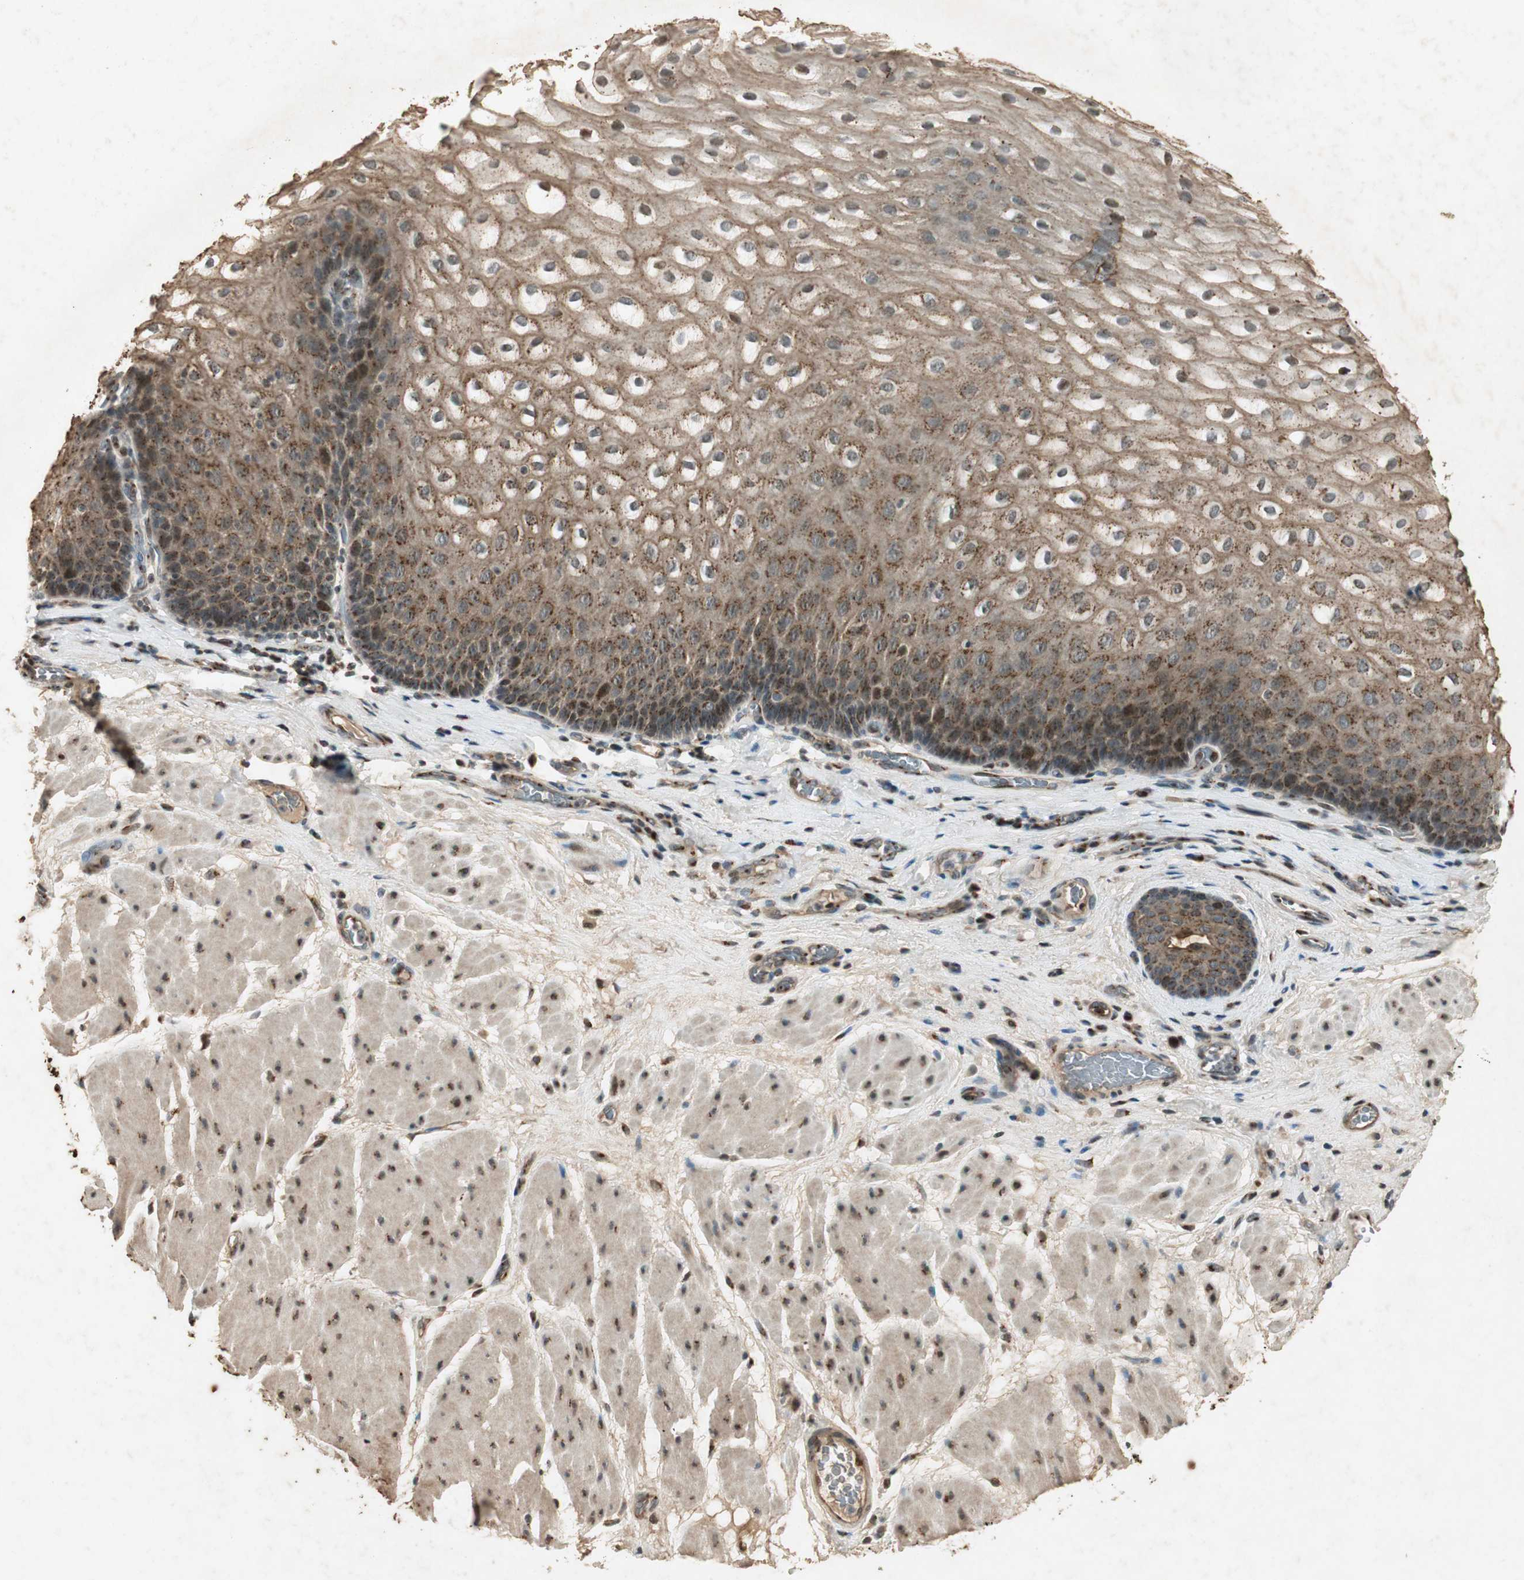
{"staining": {"intensity": "moderate", "quantity": ">75%", "location": "cytoplasmic/membranous"}, "tissue": "esophagus", "cell_type": "Squamous epithelial cells", "image_type": "normal", "snomed": [{"axis": "morphology", "description": "Normal tissue, NOS"}, {"axis": "topography", "description": "Esophagus"}], "caption": "Esophagus stained with a brown dye demonstrates moderate cytoplasmic/membranous positive positivity in about >75% of squamous epithelial cells.", "gene": "NEO1", "patient": {"sex": "male", "age": 48}}